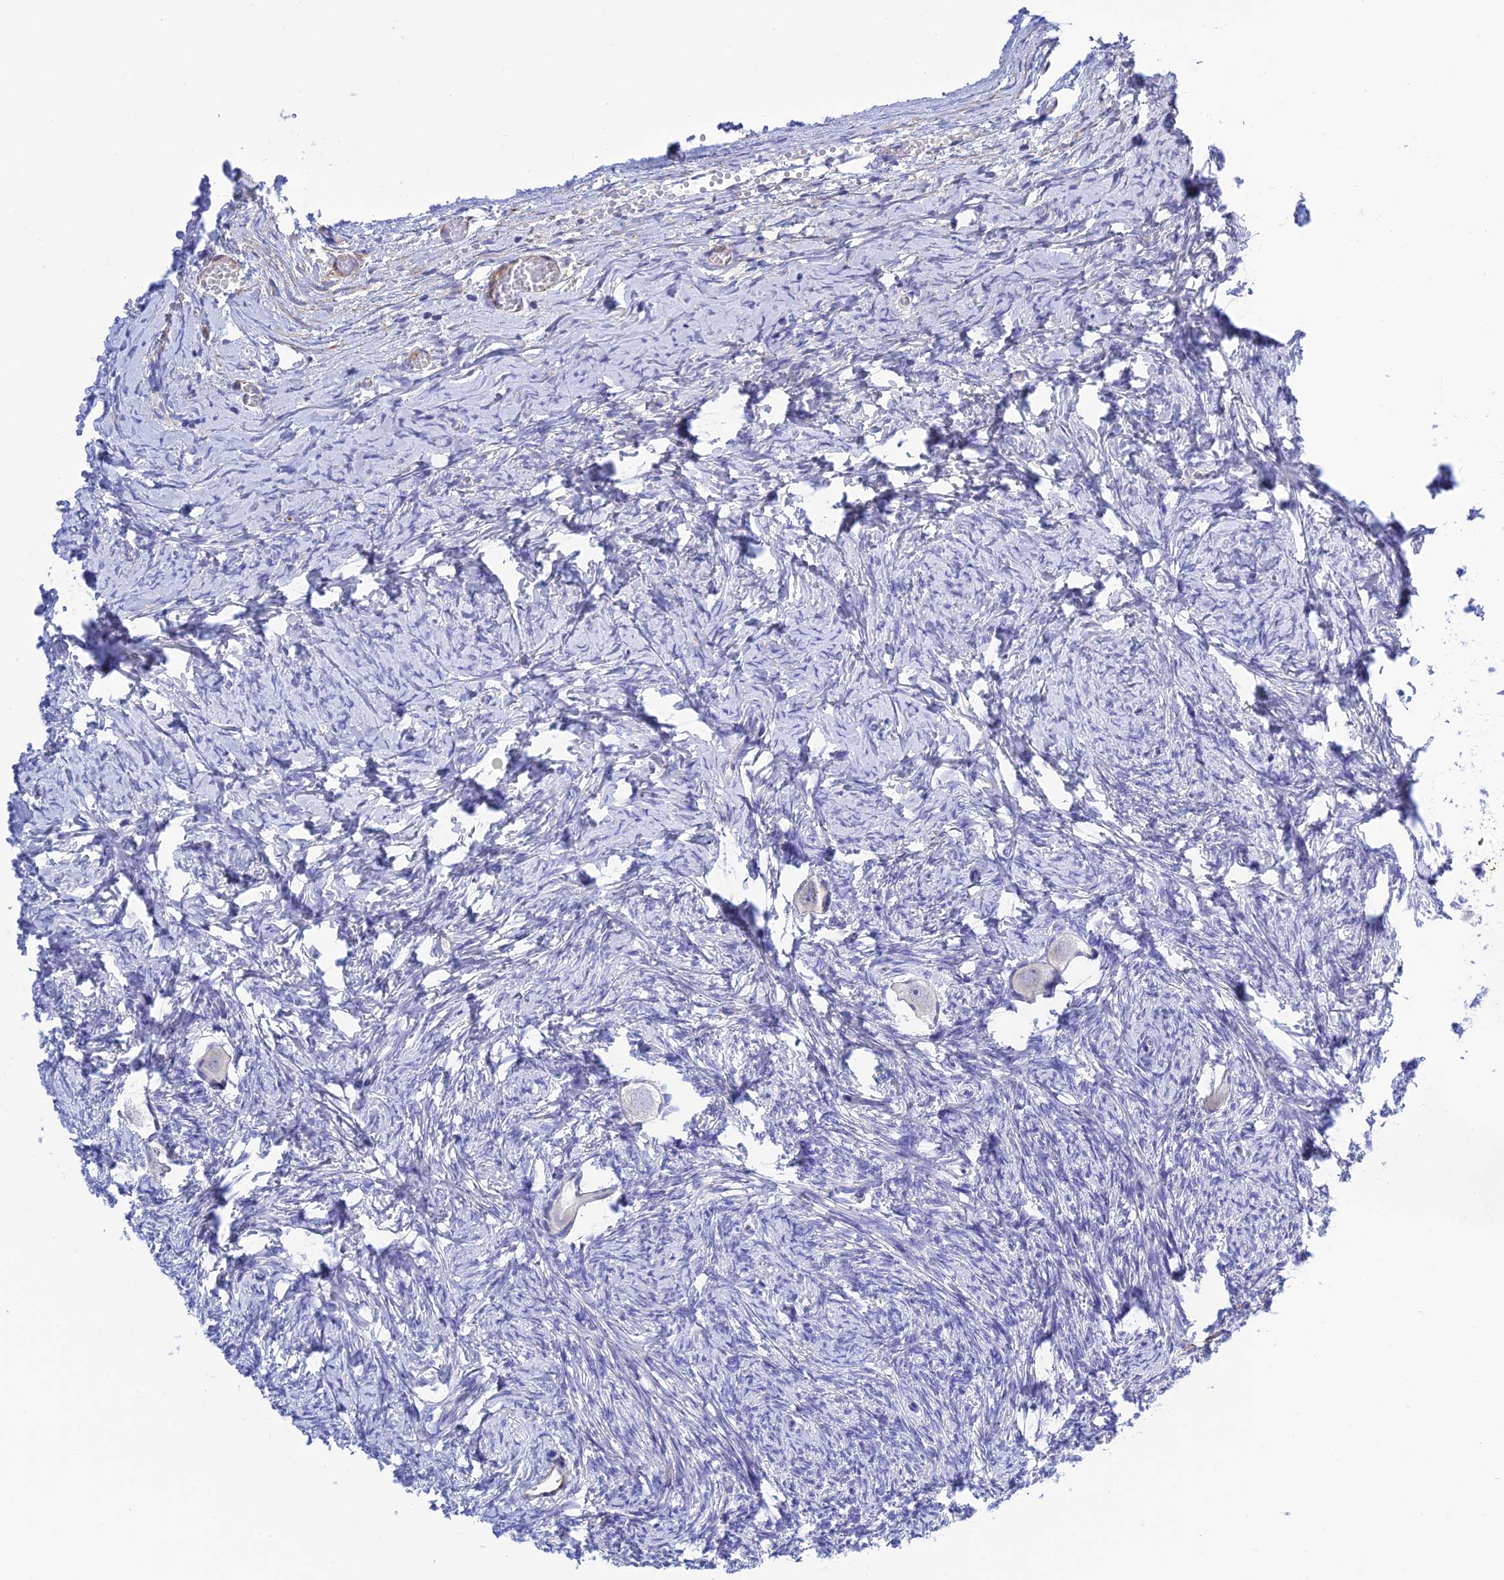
{"staining": {"intensity": "negative", "quantity": "none", "location": "none"}, "tissue": "ovary", "cell_type": "Follicle cells", "image_type": "normal", "snomed": [{"axis": "morphology", "description": "Normal tissue, NOS"}, {"axis": "topography", "description": "Ovary"}], "caption": "This photomicrograph is of unremarkable ovary stained with IHC to label a protein in brown with the nuclei are counter-stained blue. There is no positivity in follicle cells.", "gene": "ZDHHC16", "patient": {"sex": "female", "age": 27}}